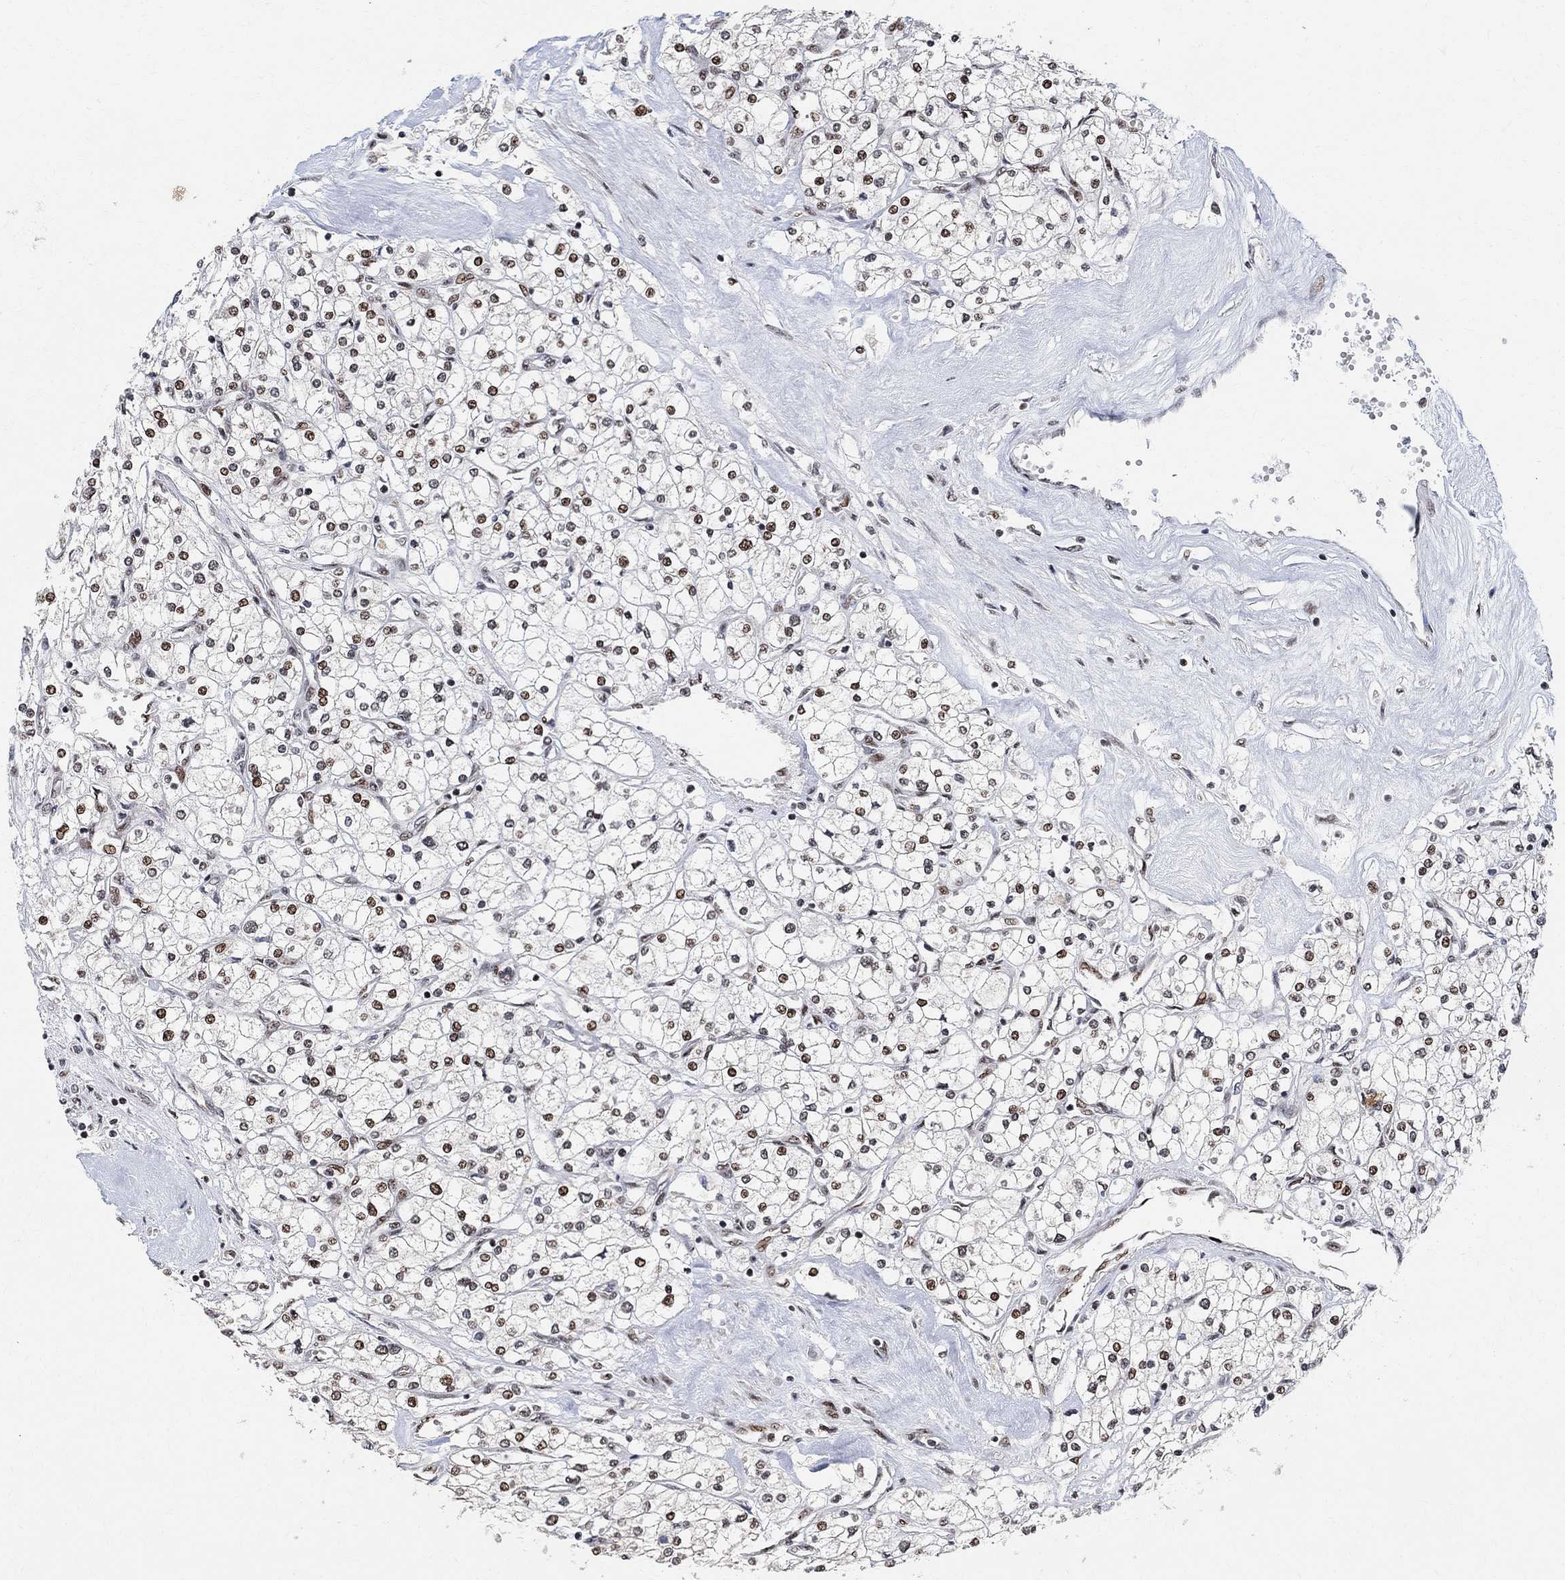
{"staining": {"intensity": "weak", "quantity": "25%-75%", "location": "nuclear"}, "tissue": "renal cancer", "cell_type": "Tumor cells", "image_type": "cancer", "snomed": [{"axis": "morphology", "description": "Adenocarcinoma, NOS"}, {"axis": "topography", "description": "Kidney"}], "caption": "Brown immunohistochemical staining in adenocarcinoma (renal) shows weak nuclear expression in approximately 25%-75% of tumor cells.", "gene": "E4F1", "patient": {"sex": "male", "age": 80}}